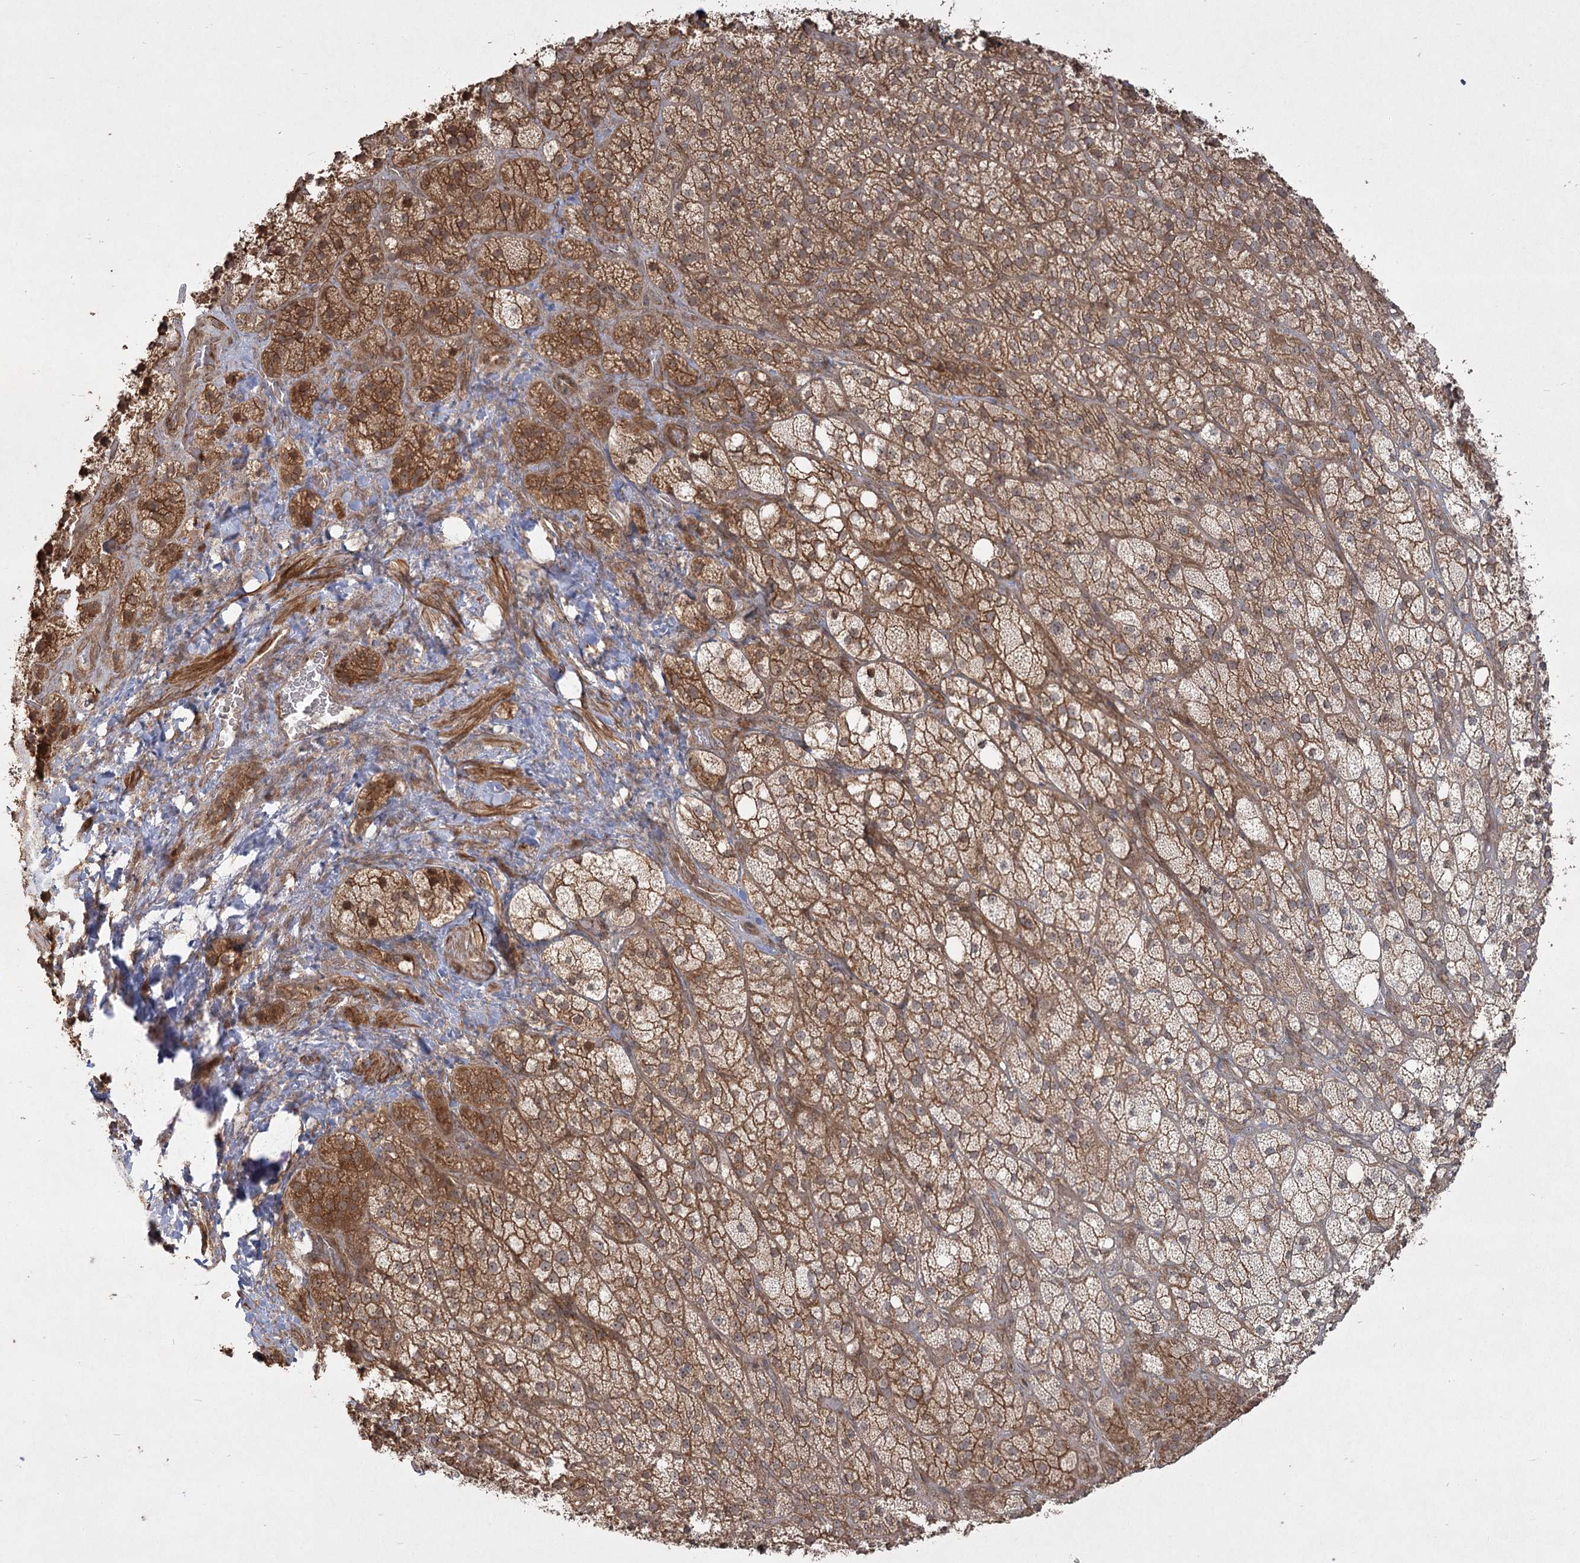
{"staining": {"intensity": "strong", "quantity": ">75%", "location": "cytoplasmic/membranous"}, "tissue": "adrenal gland", "cell_type": "Glandular cells", "image_type": "normal", "snomed": [{"axis": "morphology", "description": "Normal tissue, NOS"}, {"axis": "topography", "description": "Adrenal gland"}], "caption": "Protein expression by IHC displays strong cytoplasmic/membranous expression in approximately >75% of glandular cells in benign adrenal gland.", "gene": "CPLANE1", "patient": {"sex": "male", "age": 61}}